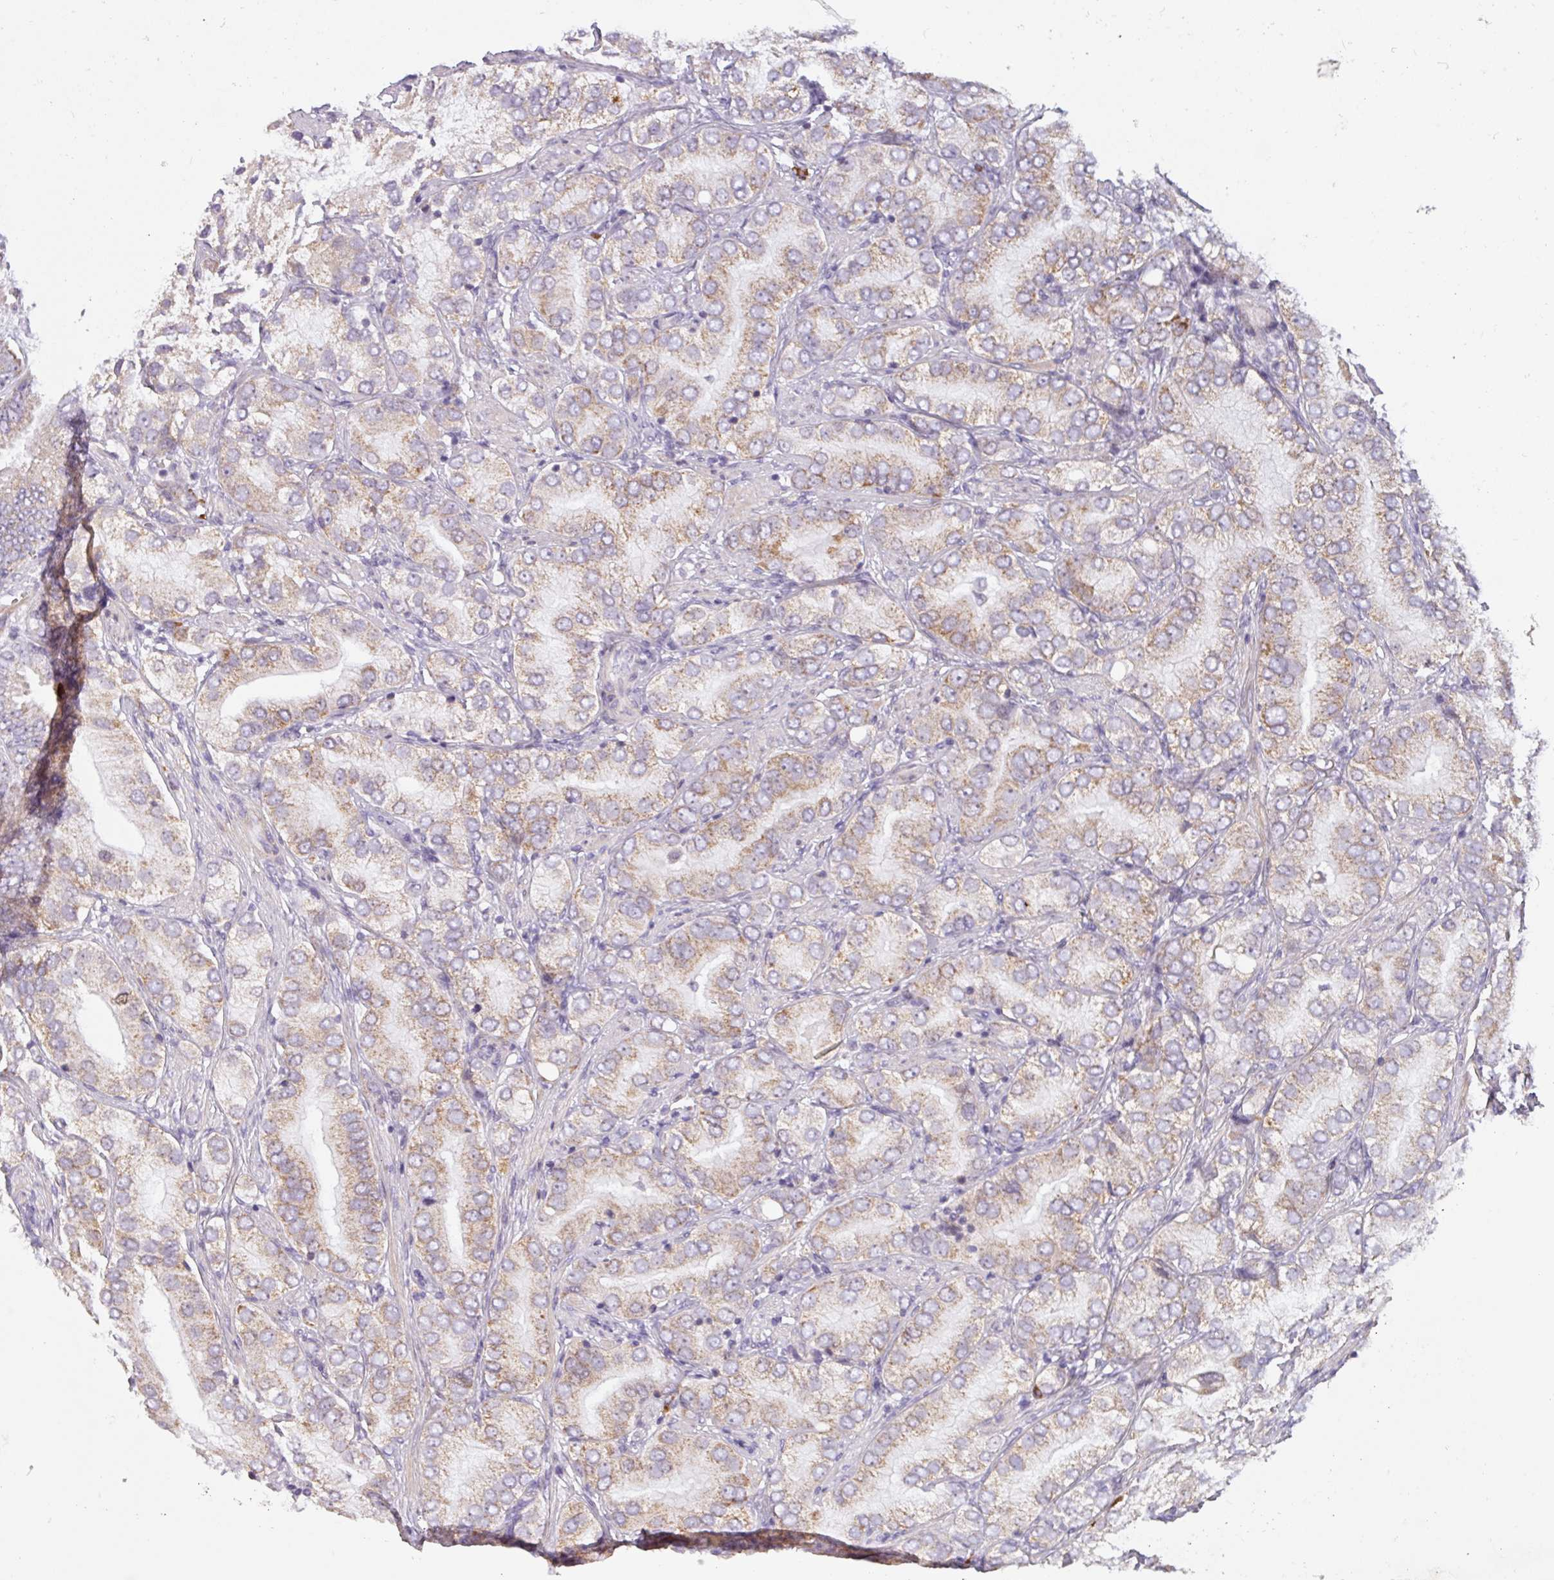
{"staining": {"intensity": "weak", "quantity": "25%-75%", "location": "cytoplasmic/membranous"}, "tissue": "prostate cancer", "cell_type": "Tumor cells", "image_type": "cancer", "snomed": [{"axis": "morphology", "description": "Adenocarcinoma, High grade"}, {"axis": "topography", "description": "Prostate"}], "caption": "Tumor cells demonstrate low levels of weak cytoplasmic/membranous expression in approximately 25%-75% of cells in human prostate adenocarcinoma (high-grade).", "gene": "C2orf68", "patient": {"sex": "male", "age": 82}}